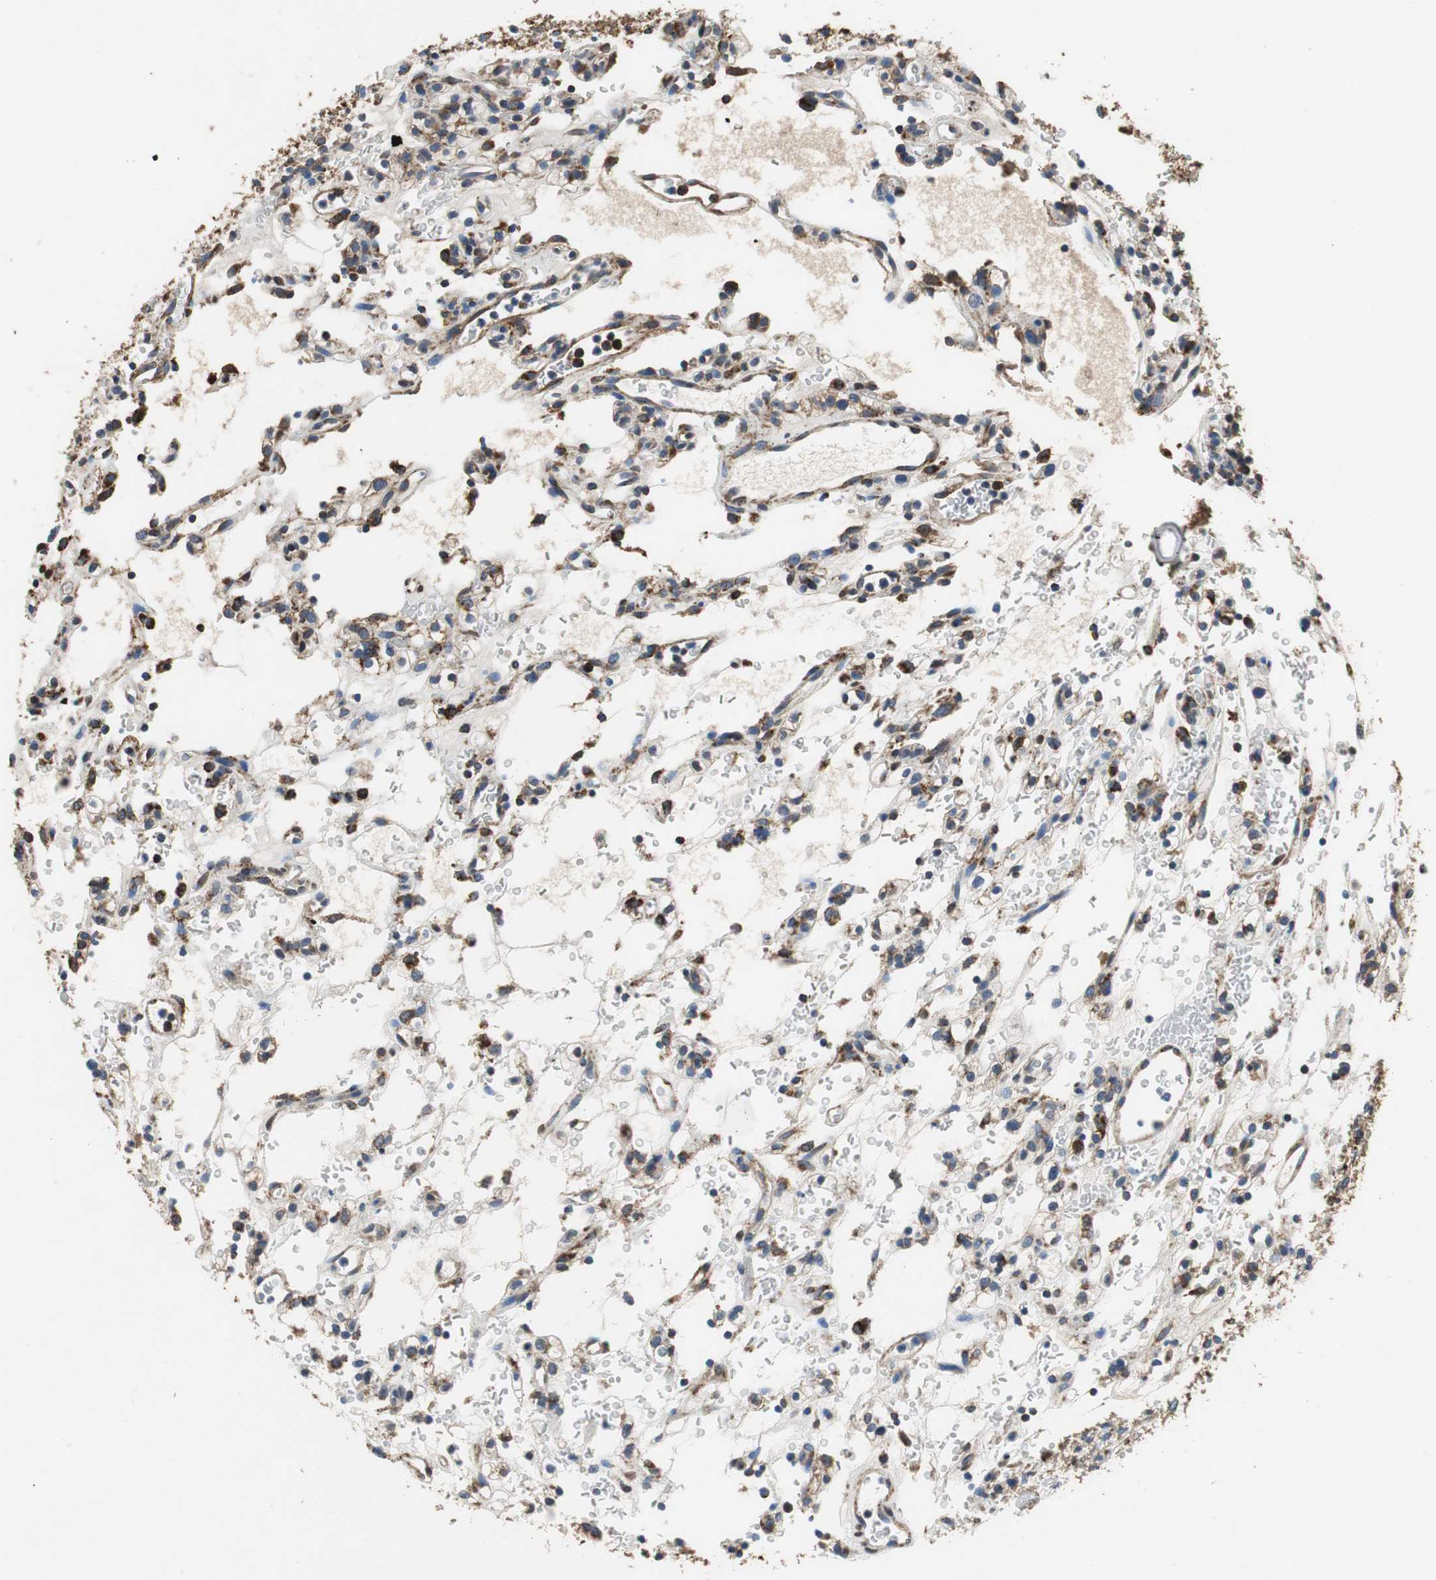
{"staining": {"intensity": "moderate", "quantity": "25%-75%", "location": "cytoplasmic/membranous"}, "tissue": "renal cancer", "cell_type": "Tumor cells", "image_type": "cancer", "snomed": [{"axis": "morphology", "description": "Normal tissue, NOS"}, {"axis": "morphology", "description": "Adenocarcinoma, NOS"}, {"axis": "topography", "description": "Kidney"}], "caption": "IHC photomicrograph of neoplastic tissue: human renal cancer (adenocarcinoma) stained using IHC demonstrates medium levels of moderate protein expression localized specifically in the cytoplasmic/membranous of tumor cells, appearing as a cytoplasmic/membranous brown color.", "gene": "GSTK1", "patient": {"sex": "female", "age": 72}}